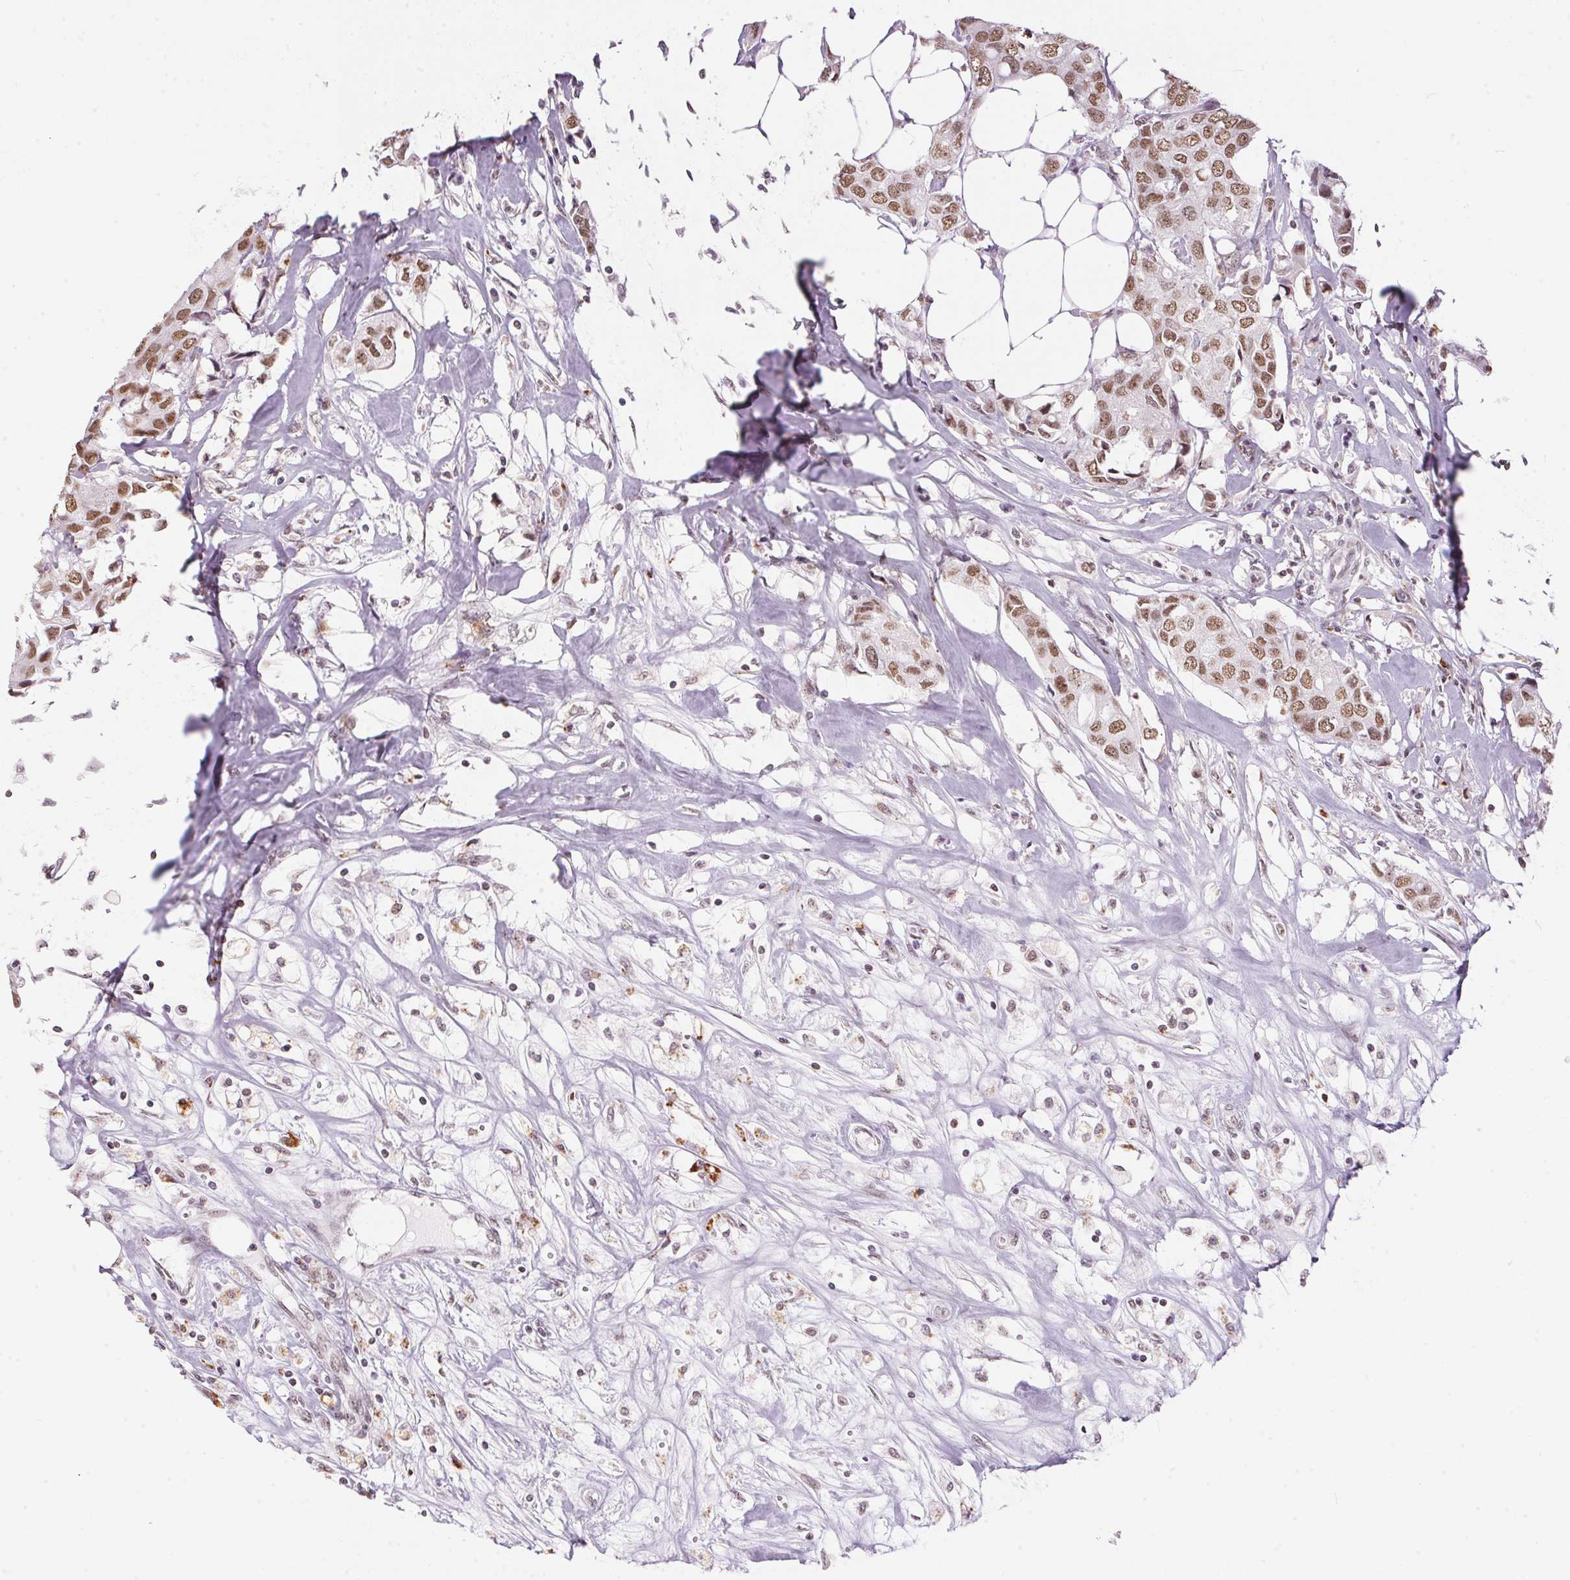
{"staining": {"intensity": "moderate", "quantity": ">75%", "location": "nuclear"}, "tissue": "breast cancer", "cell_type": "Tumor cells", "image_type": "cancer", "snomed": [{"axis": "morphology", "description": "Duct carcinoma"}, {"axis": "topography", "description": "Breast"}], "caption": "Protein staining of breast cancer tissue reveals moderate nuclear positivity in approximately >75% of tumor cells. (brown staining indicates protein expression, while blue staining denotes nuclei).", "gene": "NFE2L1", "patient": {"sex": "female", "age": 80}}